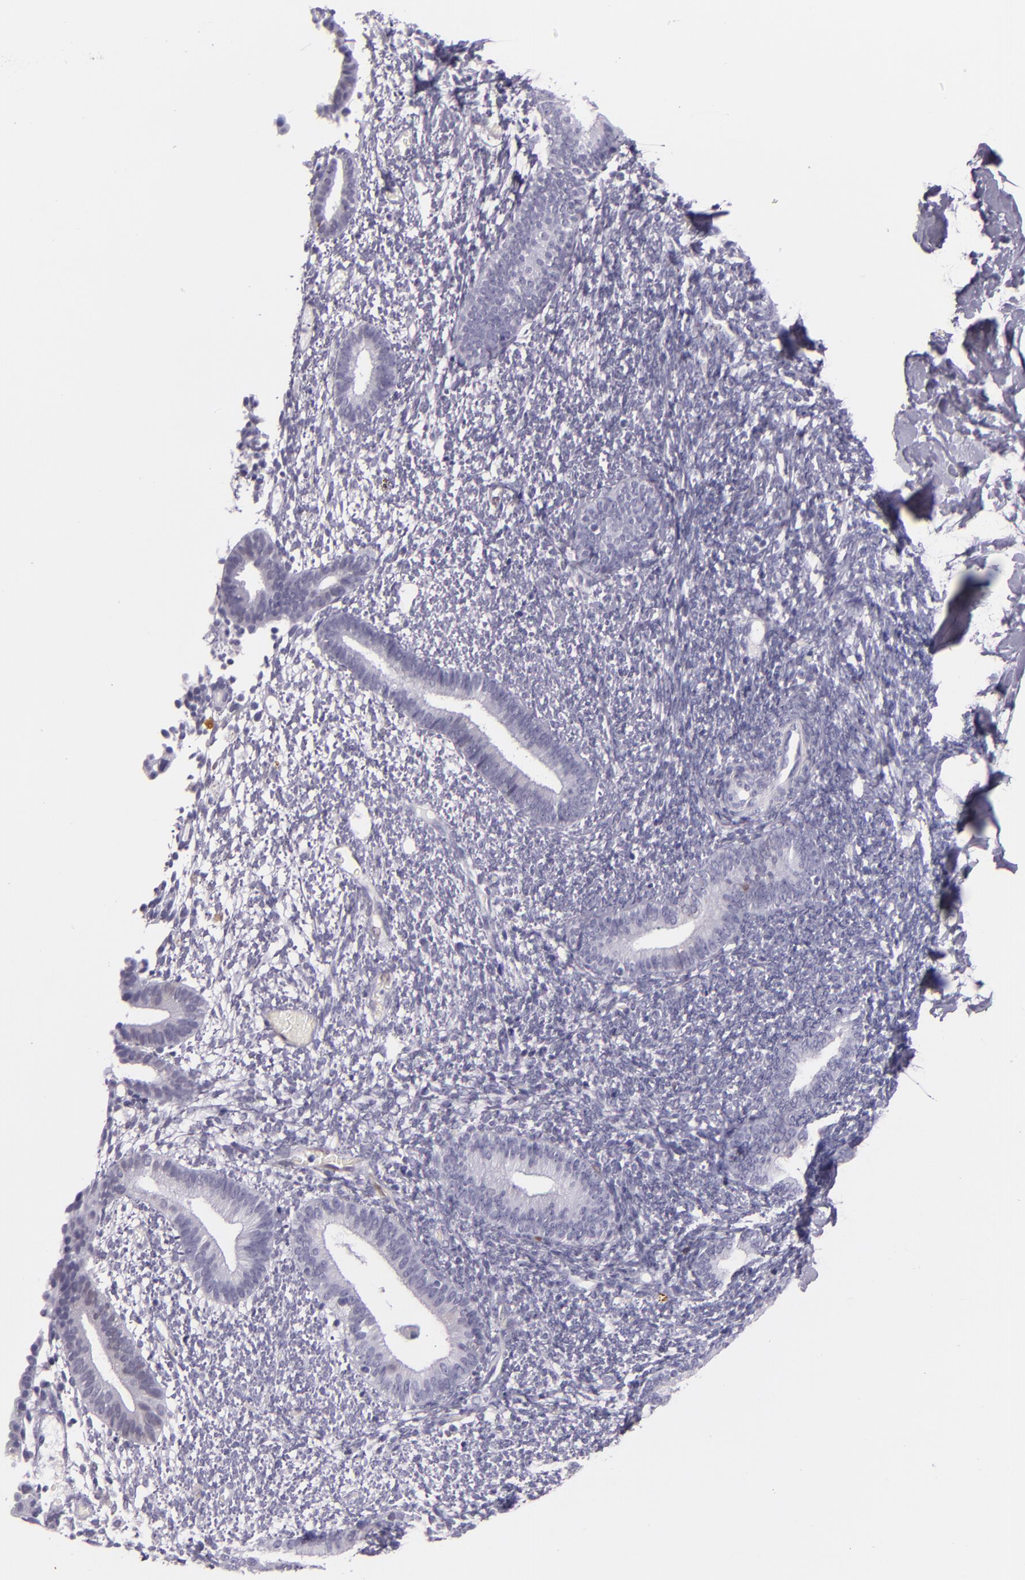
{"staining": {"intensity": "weak", "quantity": "<25%", "location": "nuclear"}, "tissue": "endometrium", "cell_type": "Cells in endometrial stroma", "image_type": "normal", "snomed": [{"axis": "morphology", "description": "Normal tissue, NOS"}, {"axis": "topography", "description": "Smooth muscle"}, {"axis": "topography", "description": "Endometrium"}], "caption": "An immunohistochemistry (IHC) histopathology image of normal endometrium is shown. There is no staining in cells in endometrial stroma of endometrium.", "gene": "MT1A", "patient": {"sex": "female", "age": 57}}